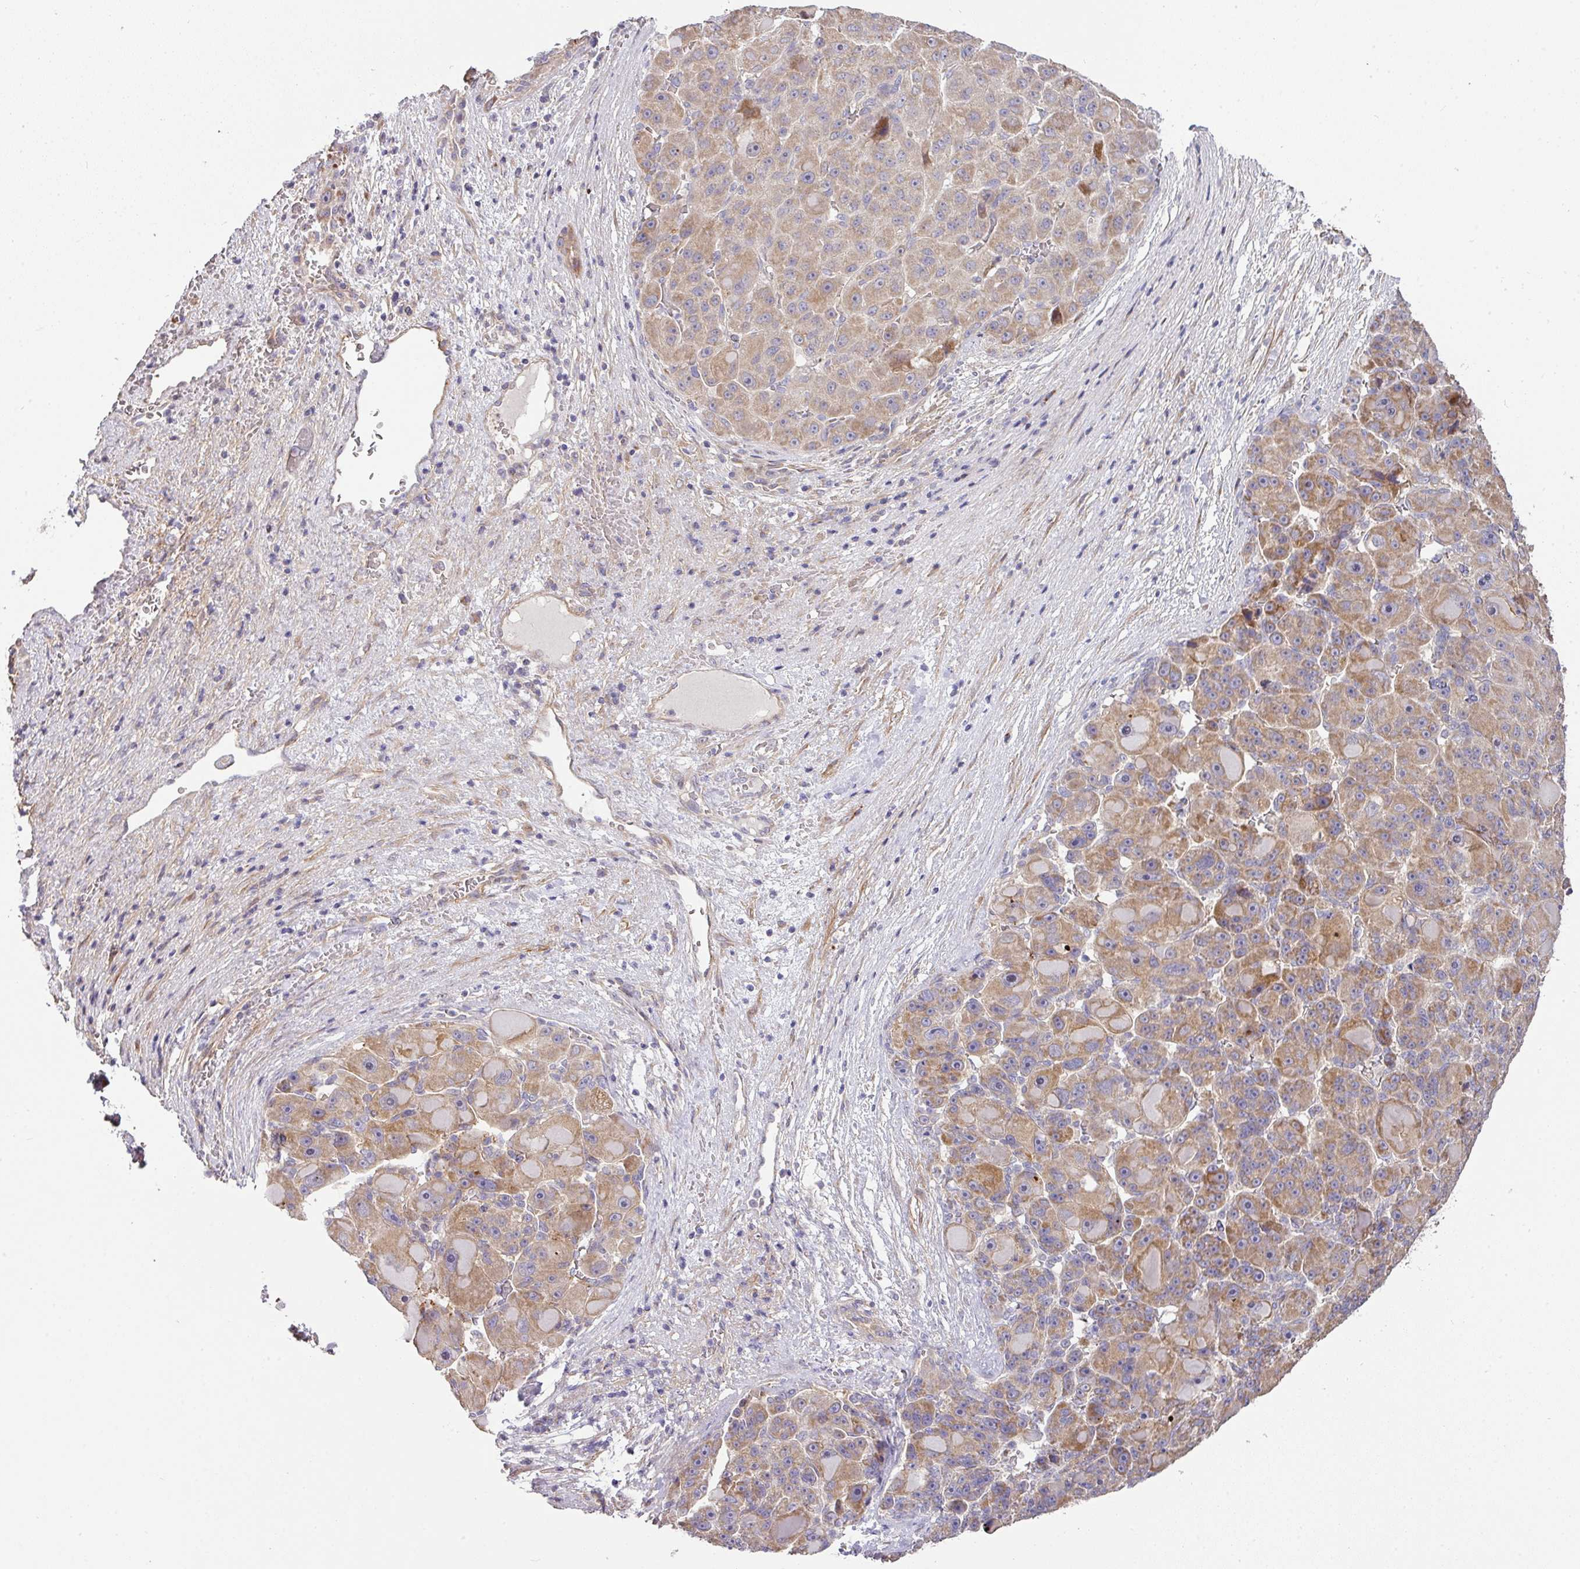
{"staining": {"intensity": "moderate", "quantity": ">75%", "location": "cytoplasmic/membranous"}, "tissue": "liver cancer", "cell_type": "Tumor cells", "image_type": "cancer", "snomed": [{"axis": "morphology", "description": "Carcinoma, Hepatocellular, NOS"}, {"axis": "topography", "description": "Liver"}], "caption": "Approximately >75% of tumor cells in human liver cancer (hepatocellular carcinoma) exhibit moderate cytoplasmic/membranous protein positivity as visualized by brown immunohistochemical staining.", "gene": "STK35", "patient": {"sex": "male", "age": 76}}